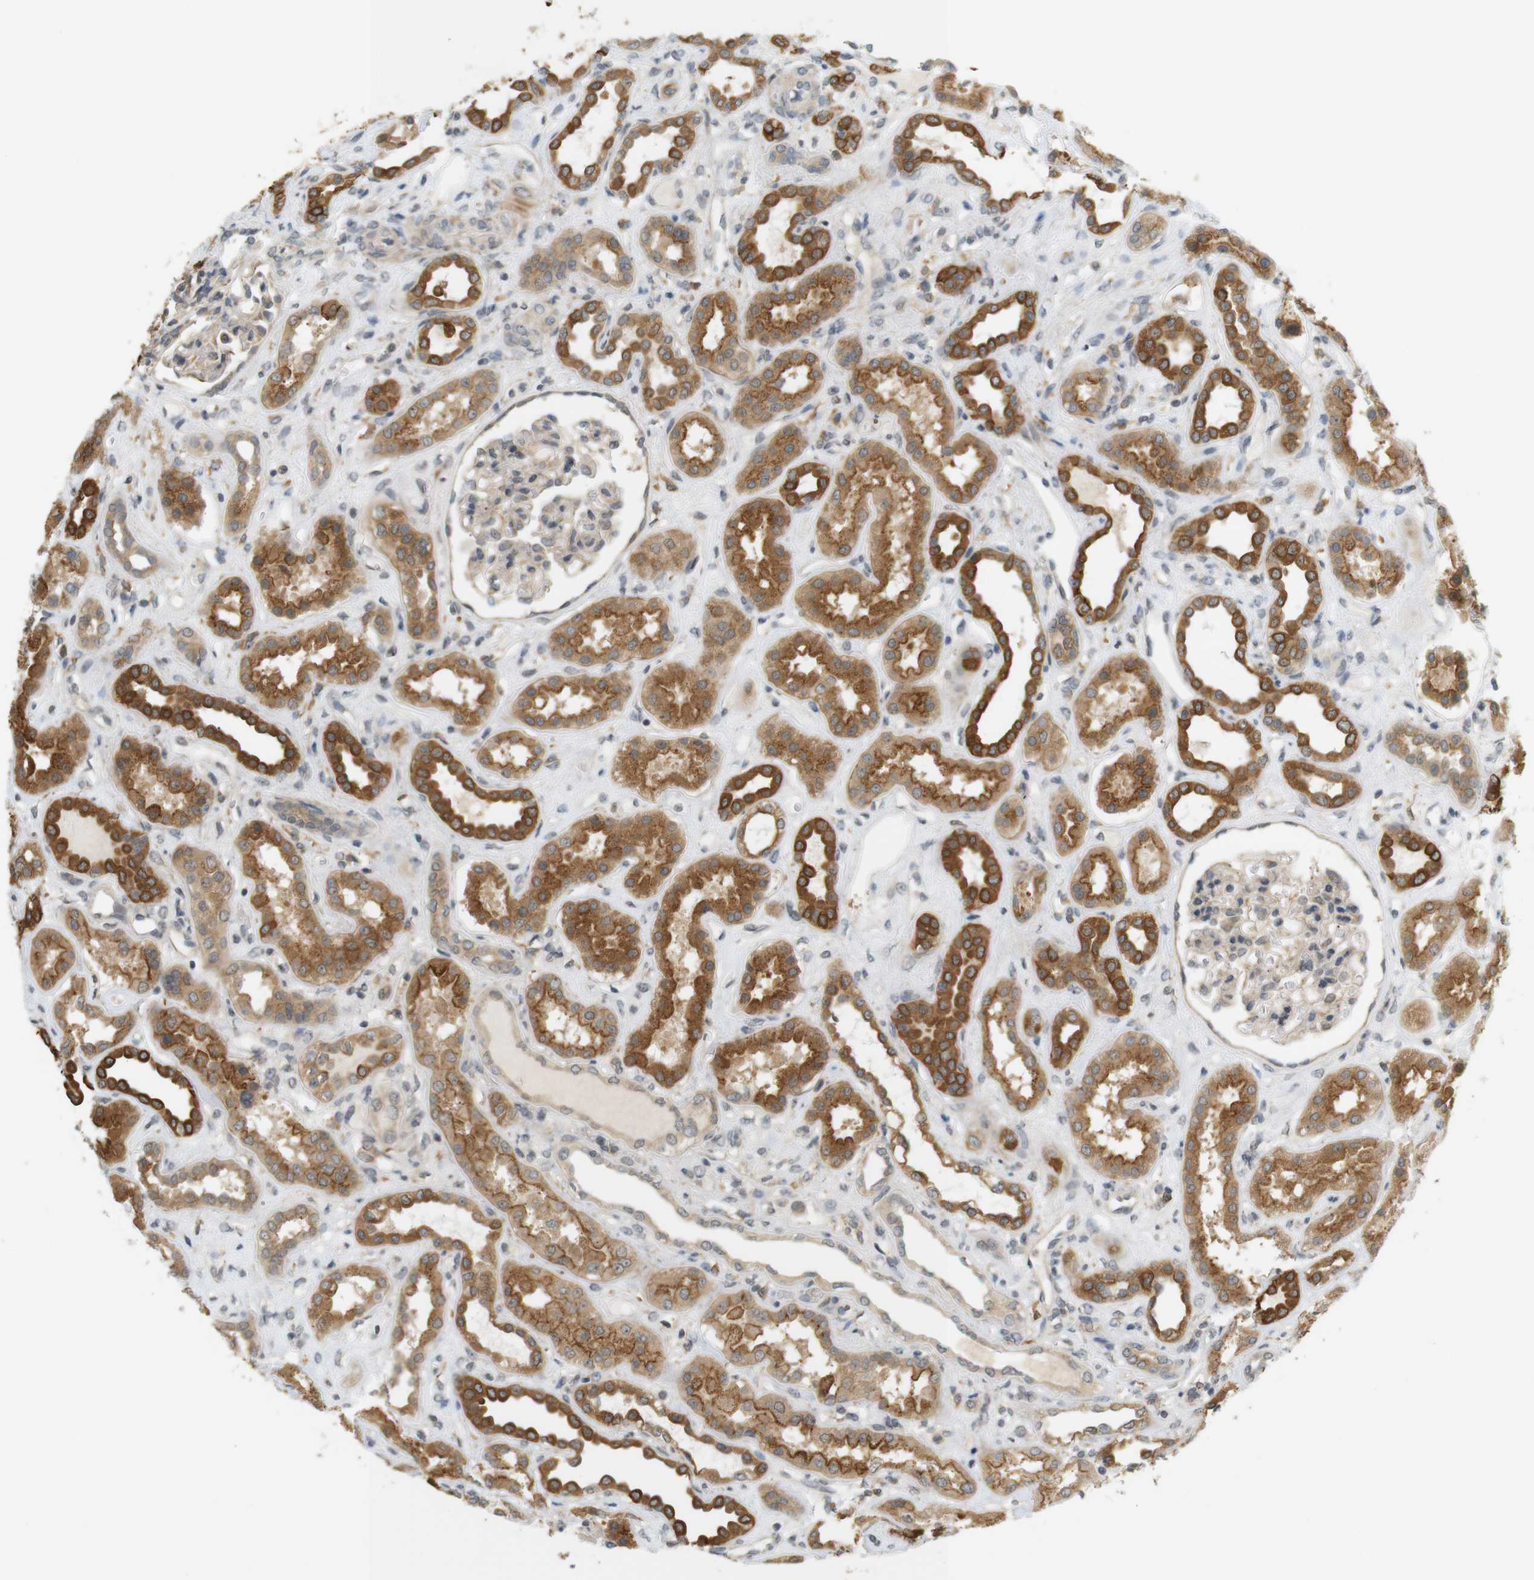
{"staining": {"intensity": "weak", "quantity": ">75%", "location": "cytoplasmic/membranous"}, "tissue": "kidney", "cell_type": "Cells in glomeruli", "image_type": "normal", "snomed": [{"axis": "morphology", "description": "Normal tissue, NOS"}, {"axis": "topography", "description": "Kidney"}], "caption": "Immunohistochemistry (IHC) image of normal kidney: human kidney stained using IHC exhibits low levels of weak protein expression localized specifically in the cytoplasmic/membranous of cells in glomeruli, appearing as a cytoplasmic/membranous brown color.", "gene": "SOCS6", "patient": {"sex": "male", "age": 28}}